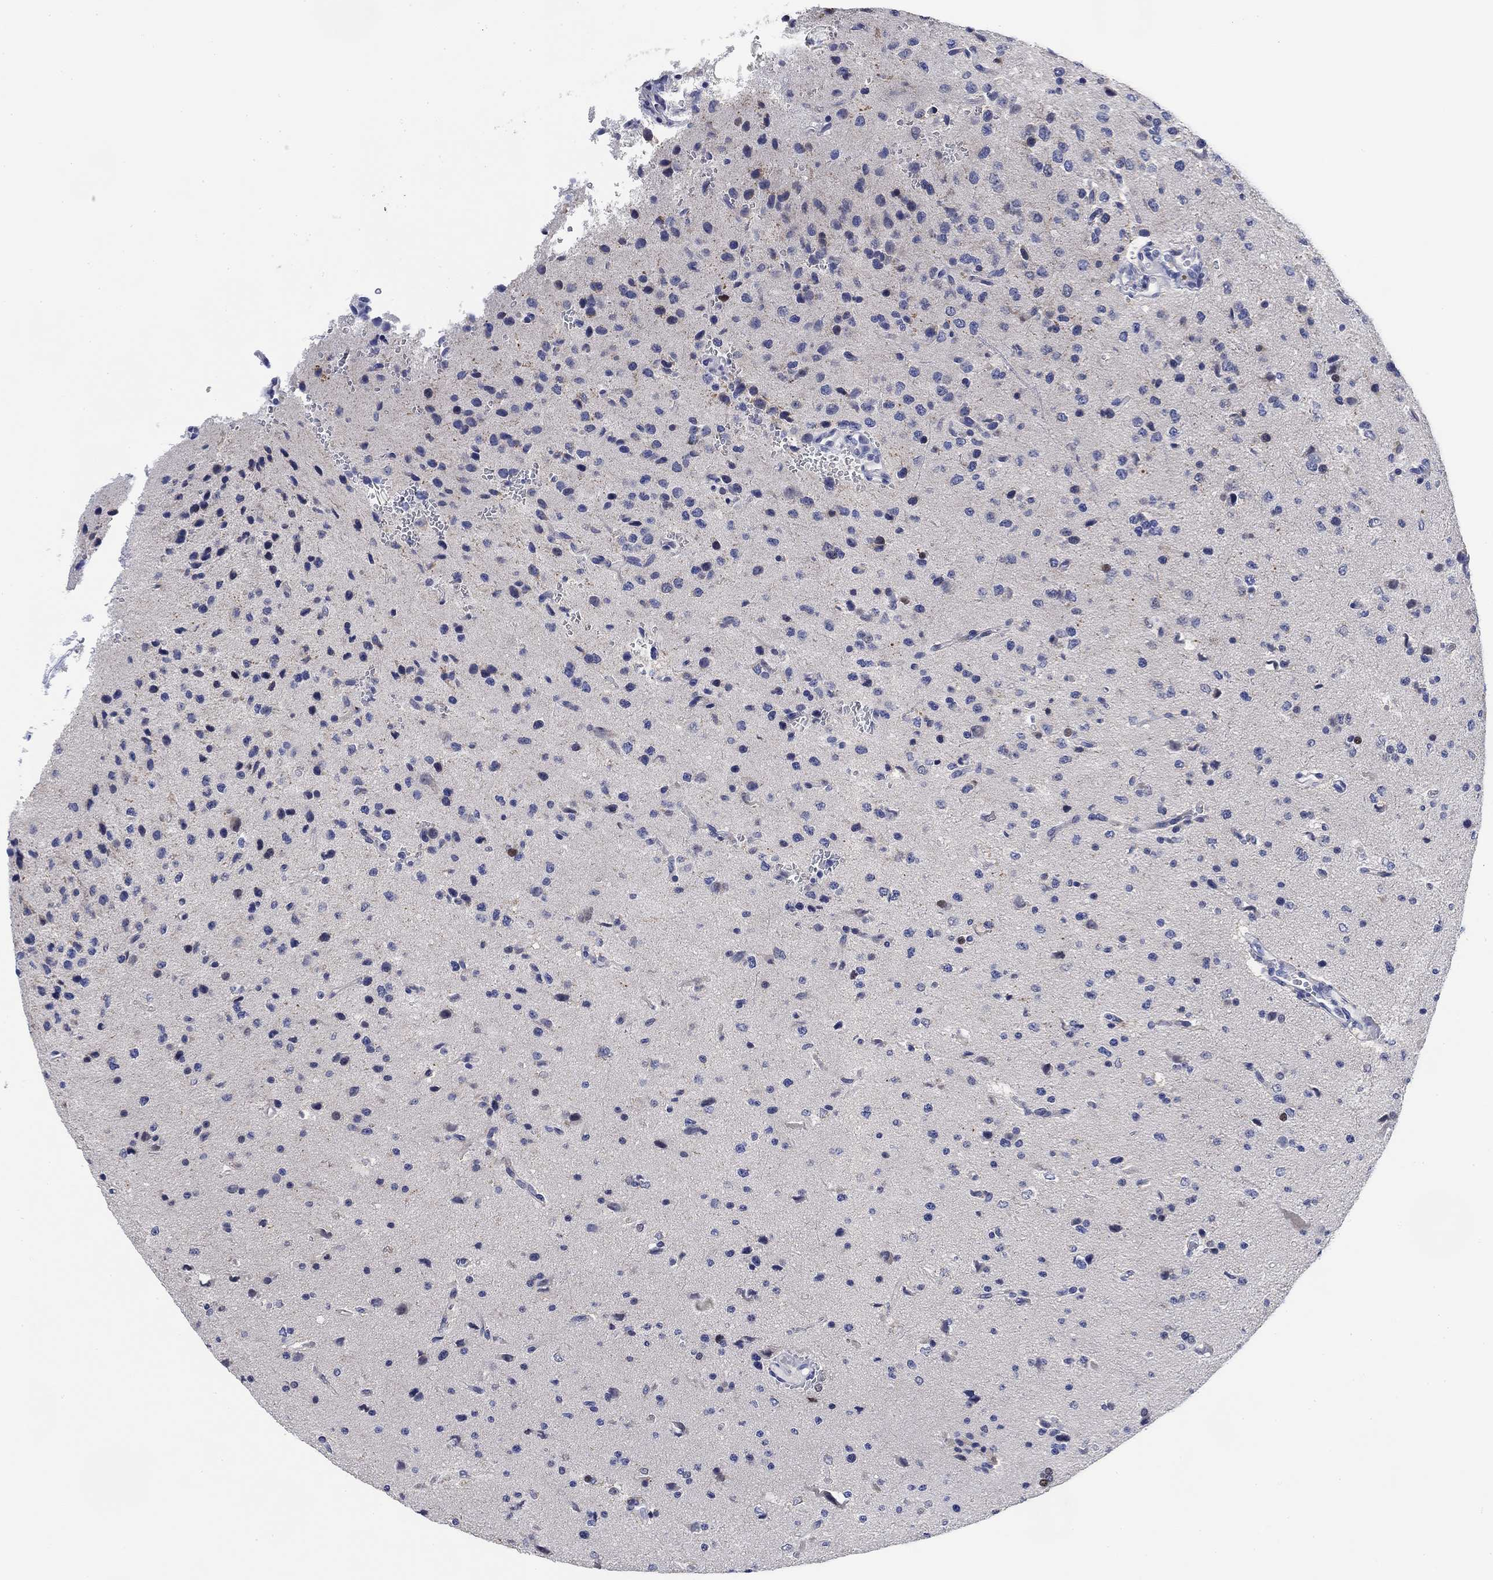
{"staining": {"intensity": "negative", "quantity": "none", "location": "none"}, "tissue": "glioma", "cell_type": "Tumor cells", "image_type": "cancer", "snomed": [{"axis": "morphology", "description": "Glioma, malignant, Low grade"}, {"axis": "topography", "description": "Brain"}], "caption": "DAB (3,3'-diaminobenzidine) immunohistochemical staining of human low-grade glioma (malignant) demonstrates no significant expression in tumor cells.", "gene": "DAZL", "patient": {"sex": "male", "age": 41}}